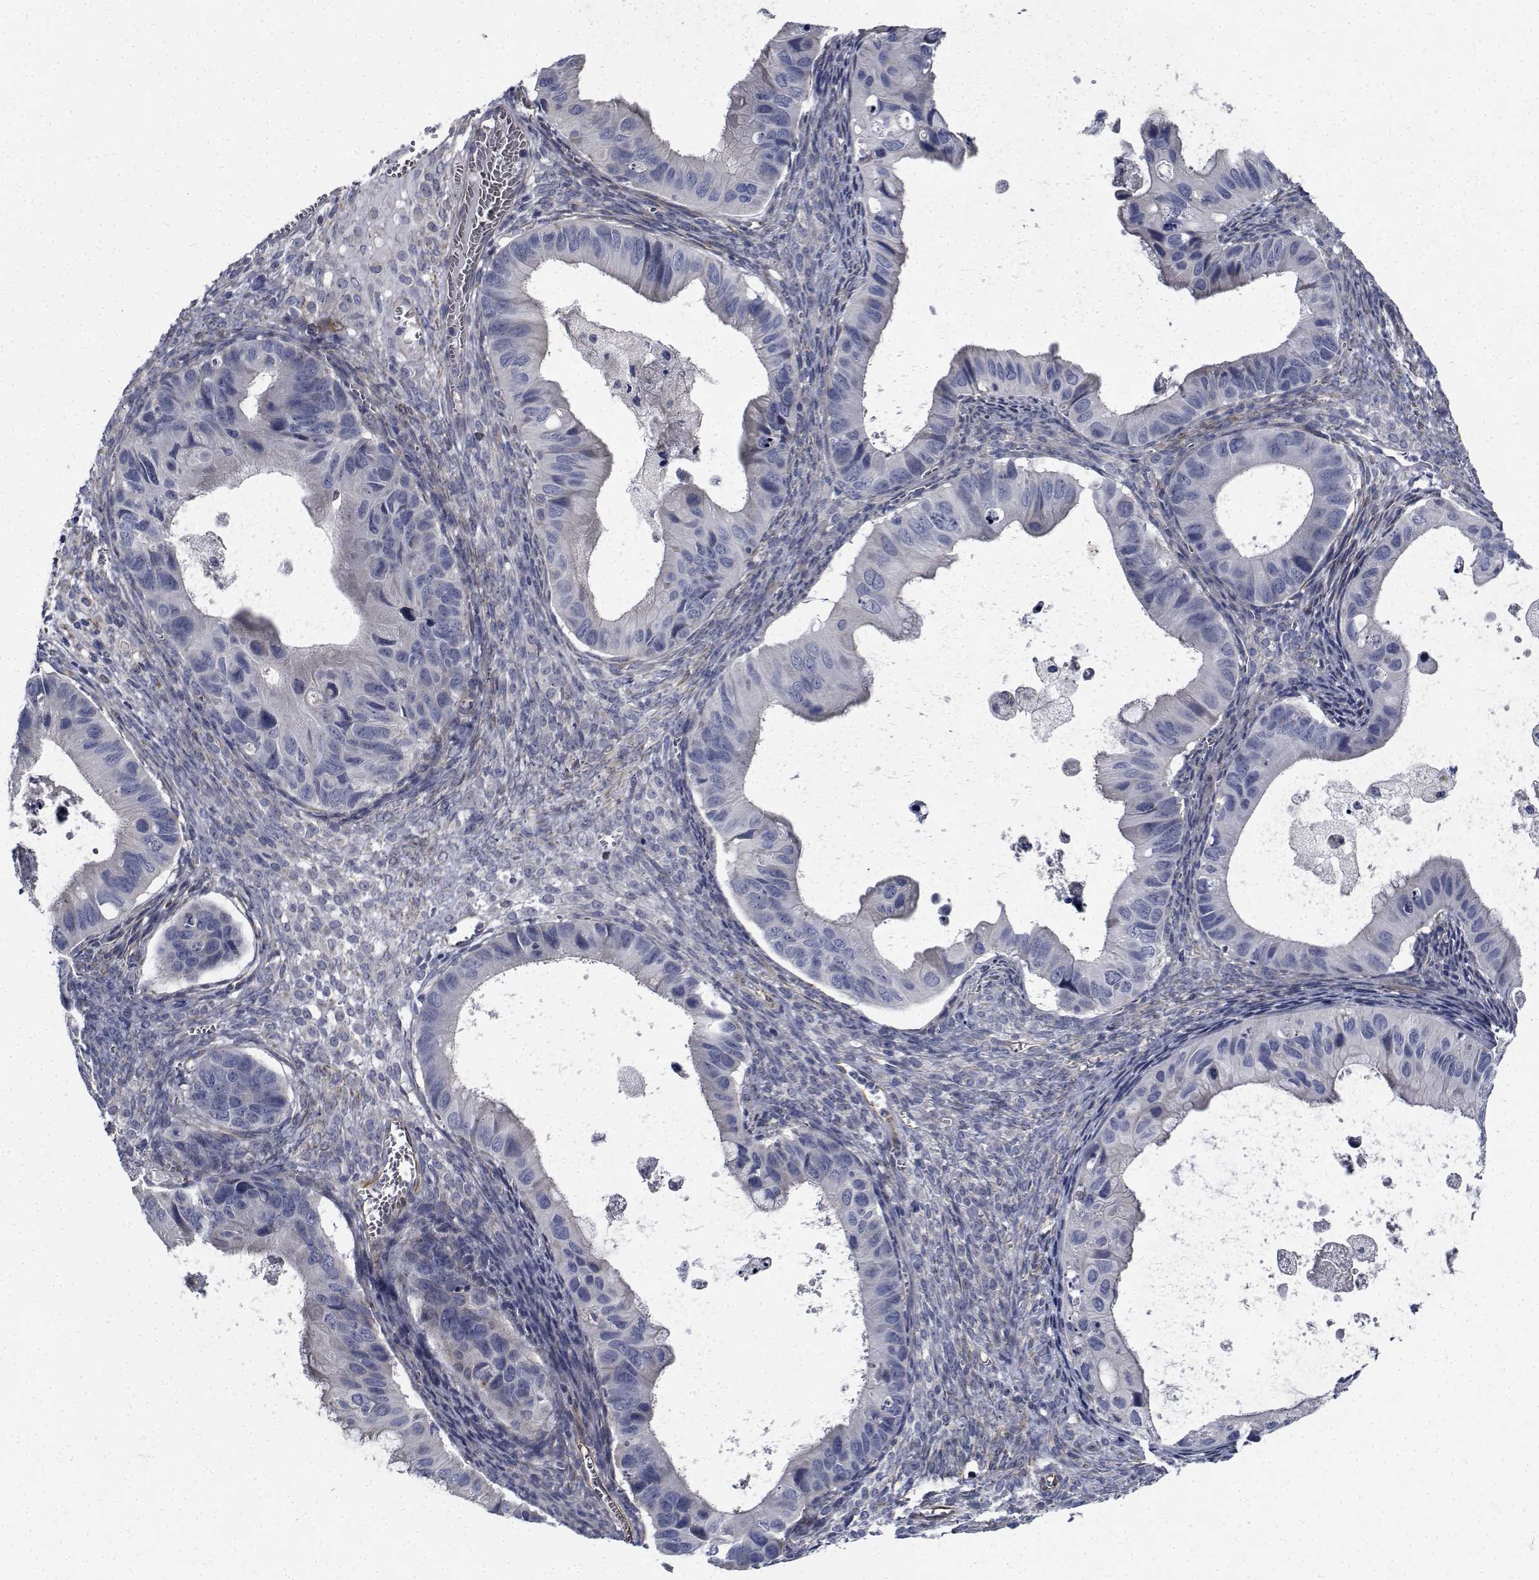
{"staining": {"intensity": "negative", "quantity": "none", "location": "none"}, "tissue": "ovarian cancer", "cell_type": "Tumor cells", "image_type": "cancer", "snomed": [{"axis": "morphology", "description": "Cystadenocarcinoma, mucinous, NOS"}, {"axis": "topography", "description": "Ovary"}], "caption": "Immunohistochemistry (IHC) image of ovarian cancer (mucinous cystadenocarcinoma) stained for a protein (brown), which displays no expression in tumor cells.", "gene": "TTBK1", "patient": {"sex": "female", "age": 64}}